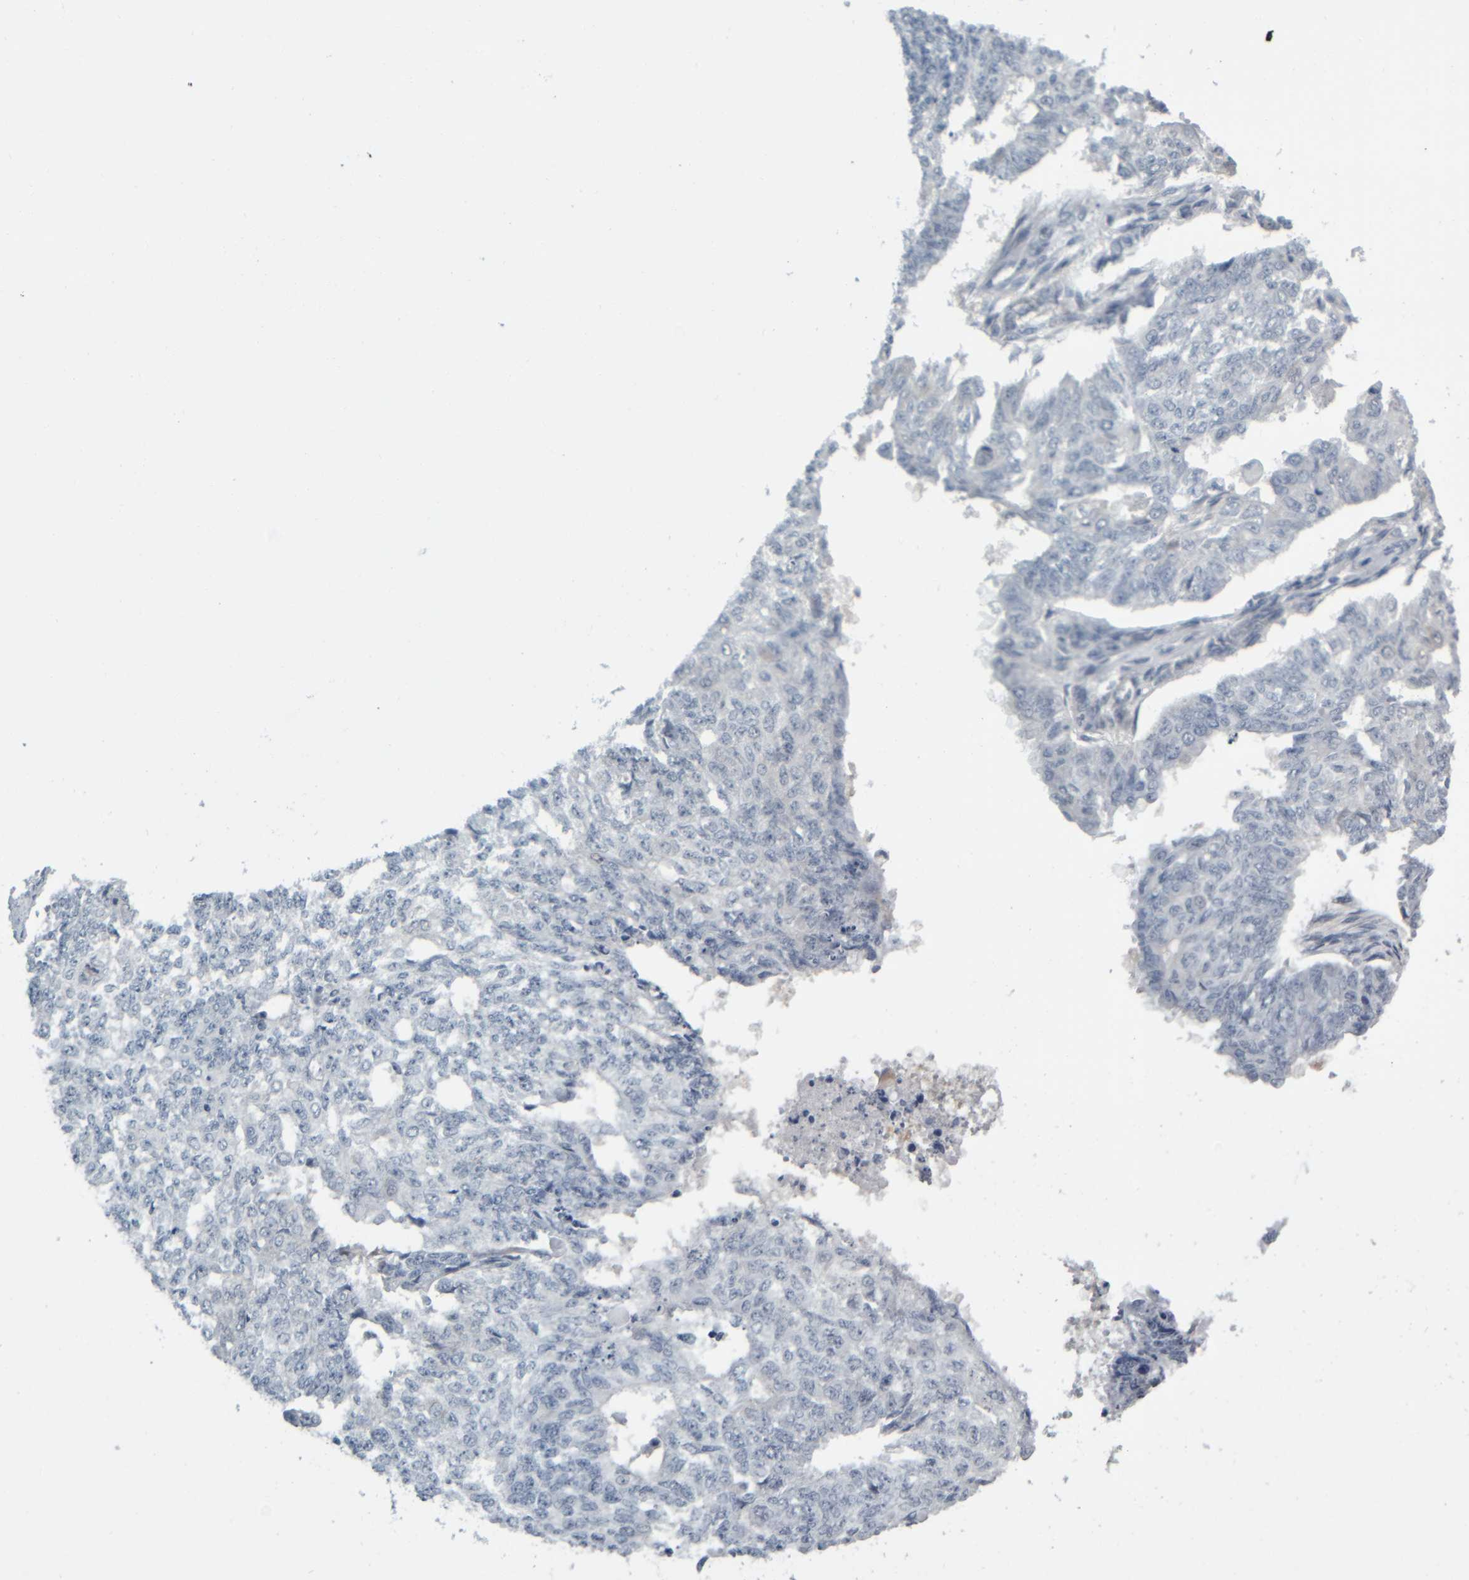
{"staining": {"intensity": "negative", "quantity": "none", "location": "none"}, "tissue": "endometrial cancer", "cell_type": "Tumor cells", "image_type": "cancer", "snomed": [{"axis": "morphology", "description": "Adenocarcinoma, NOS"}, {"axis": "topography", "description": "Endometrium"}], "caption": "IHC of human endometrial adenocarcinoma shows no staining in tumor cells.", "gene": "COL14A1", "patient": {"sex": "female", "age": 32}}